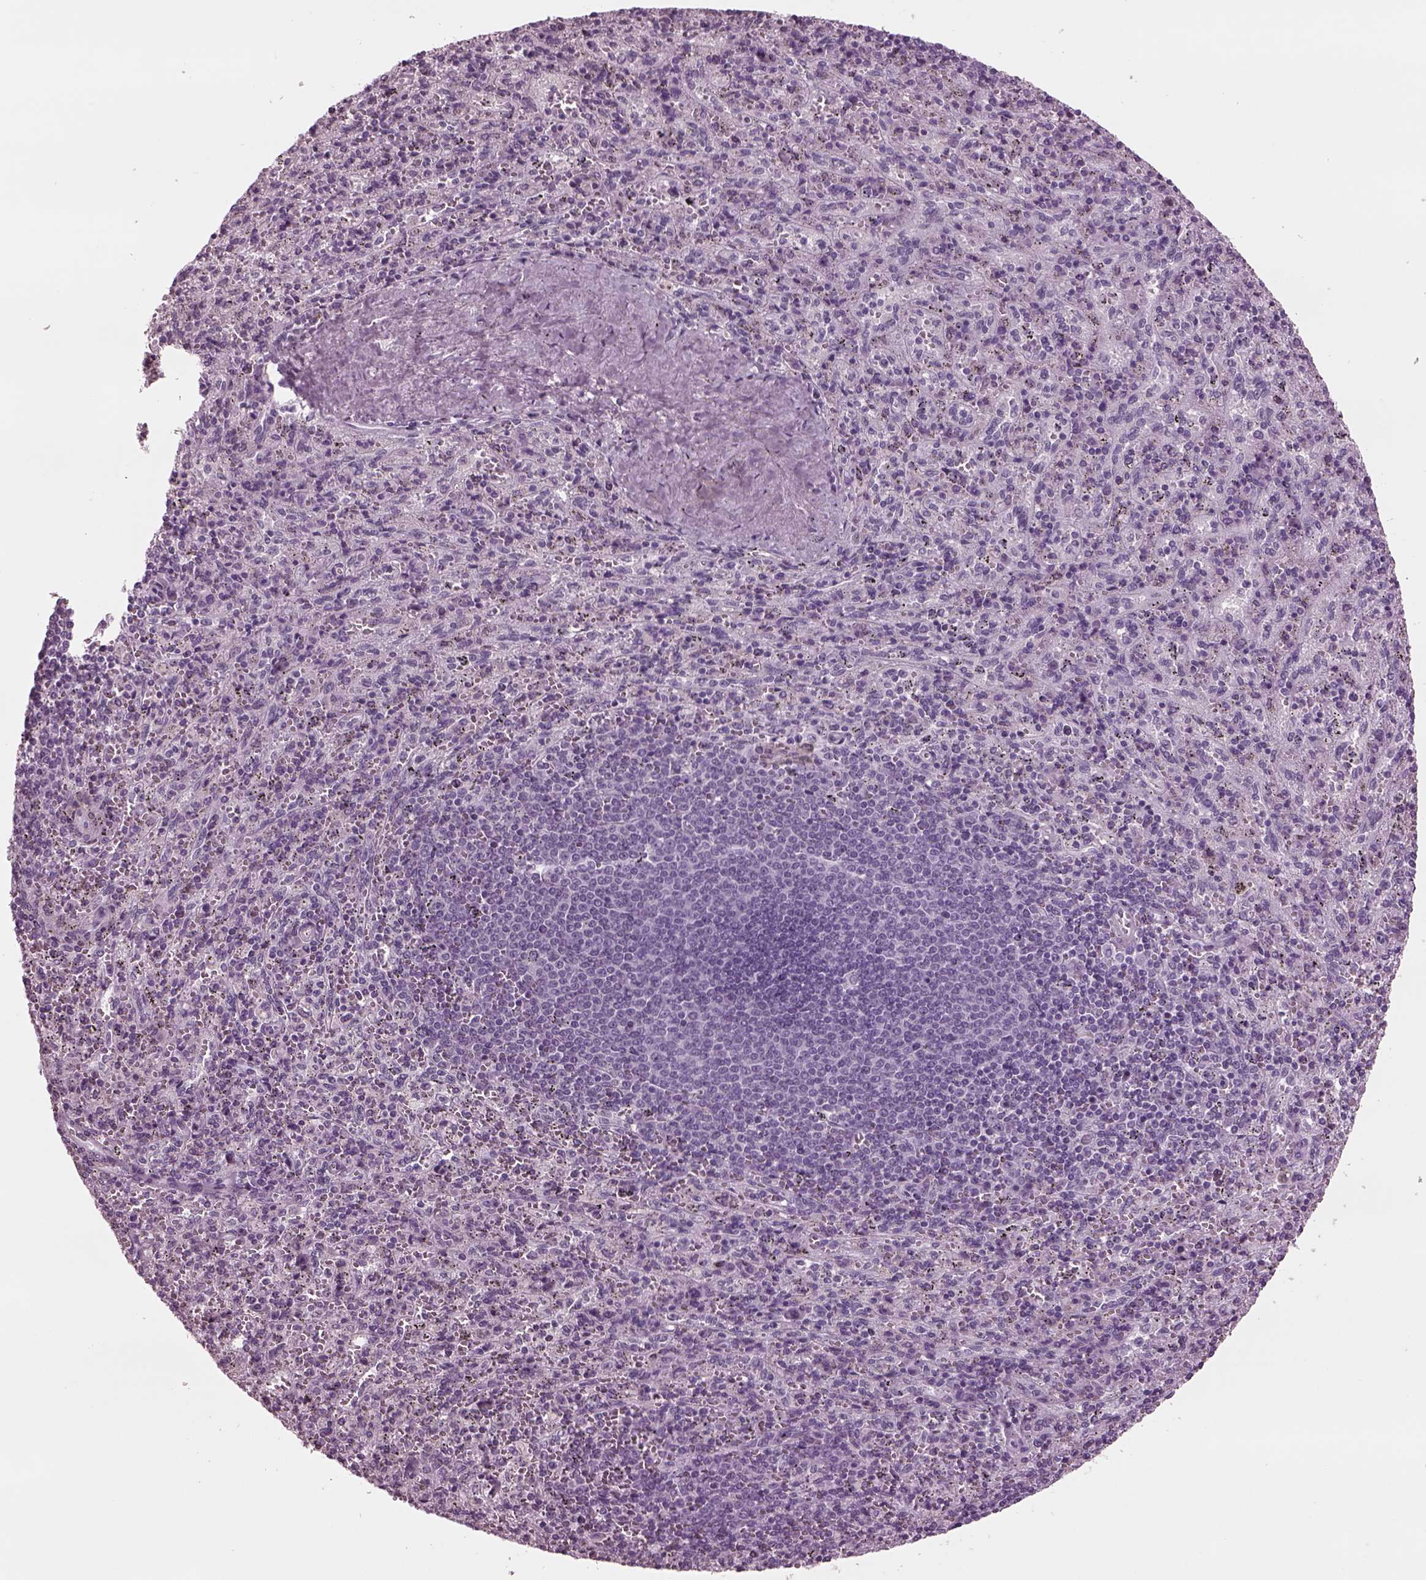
{"staining": {"intensity": "negative", "quantity": "none", "location": "none"}, "tissue": "spleen", "cell_type": "Cells in red pulp", "image_type": "normal", "snomed": [{"axis": "morphology", "description": "Normal tissue, NOS"}, {"axis": "topography", "description": "Spleen"}], "caption": "Immunohistochemical staining of unremarkable human spleen demonstrates no significant expression in cells in red pulp.", "gene": "TPPP2", "patient": {"sex": "male", "age": 57}}